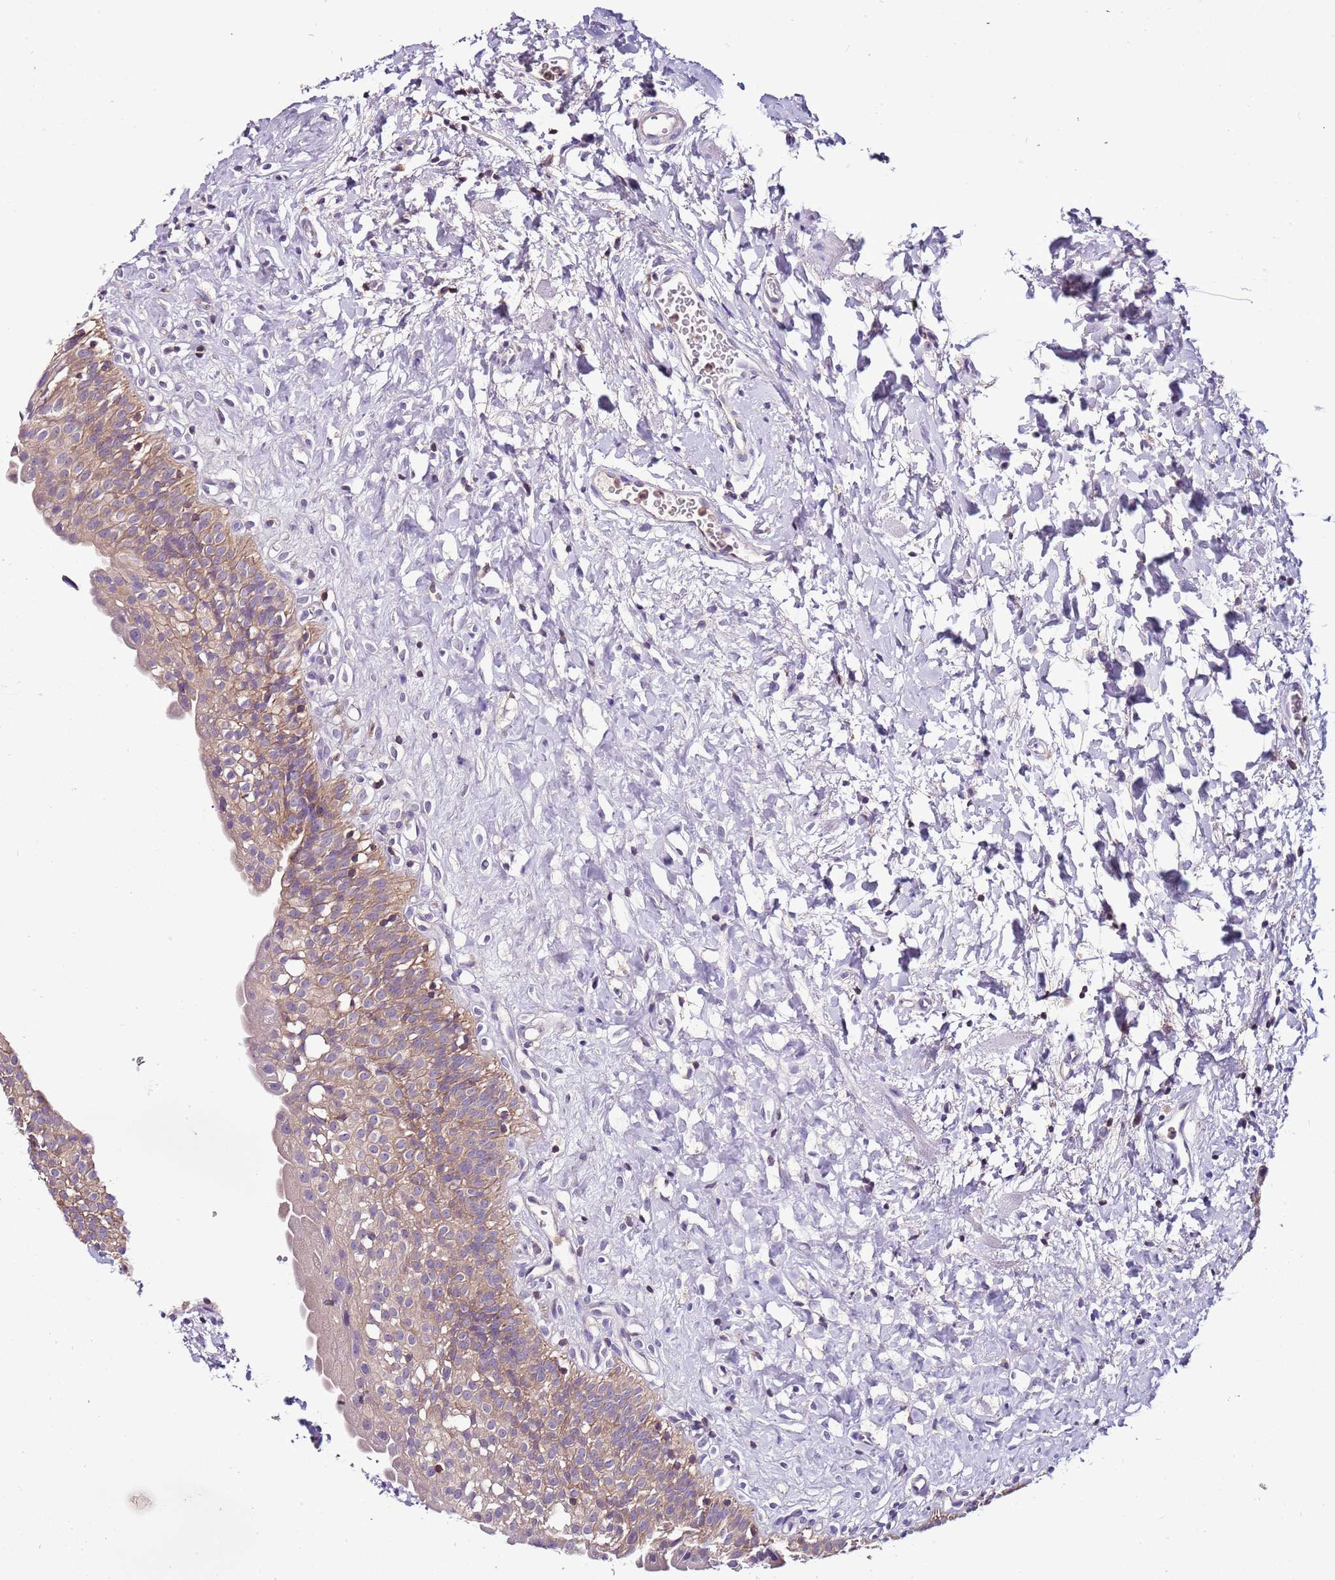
{"staining": {"intensity": "weak", "quantity": ">75%", "location": "cytoplasmic/membranous"}, "tissue": "urinary bladder", "cell_type": "Urothelial cells", "image_type": "normal", "snomed": [{"axis": "morphology", "description": "Normal tissue, NOS"}, {"axis": "topography", "description": "Urinary bladder"}], "caption": "Immunohistochemical staining of benign human urinary bladder exhibits low levels of weak cytoplasmic/membranous staining in about >75% of urothelial cells. (IHC, brightfield microscopy, high magnification).", "gene": "IGIP", "patient": {"sex": "male", "age": 51}}